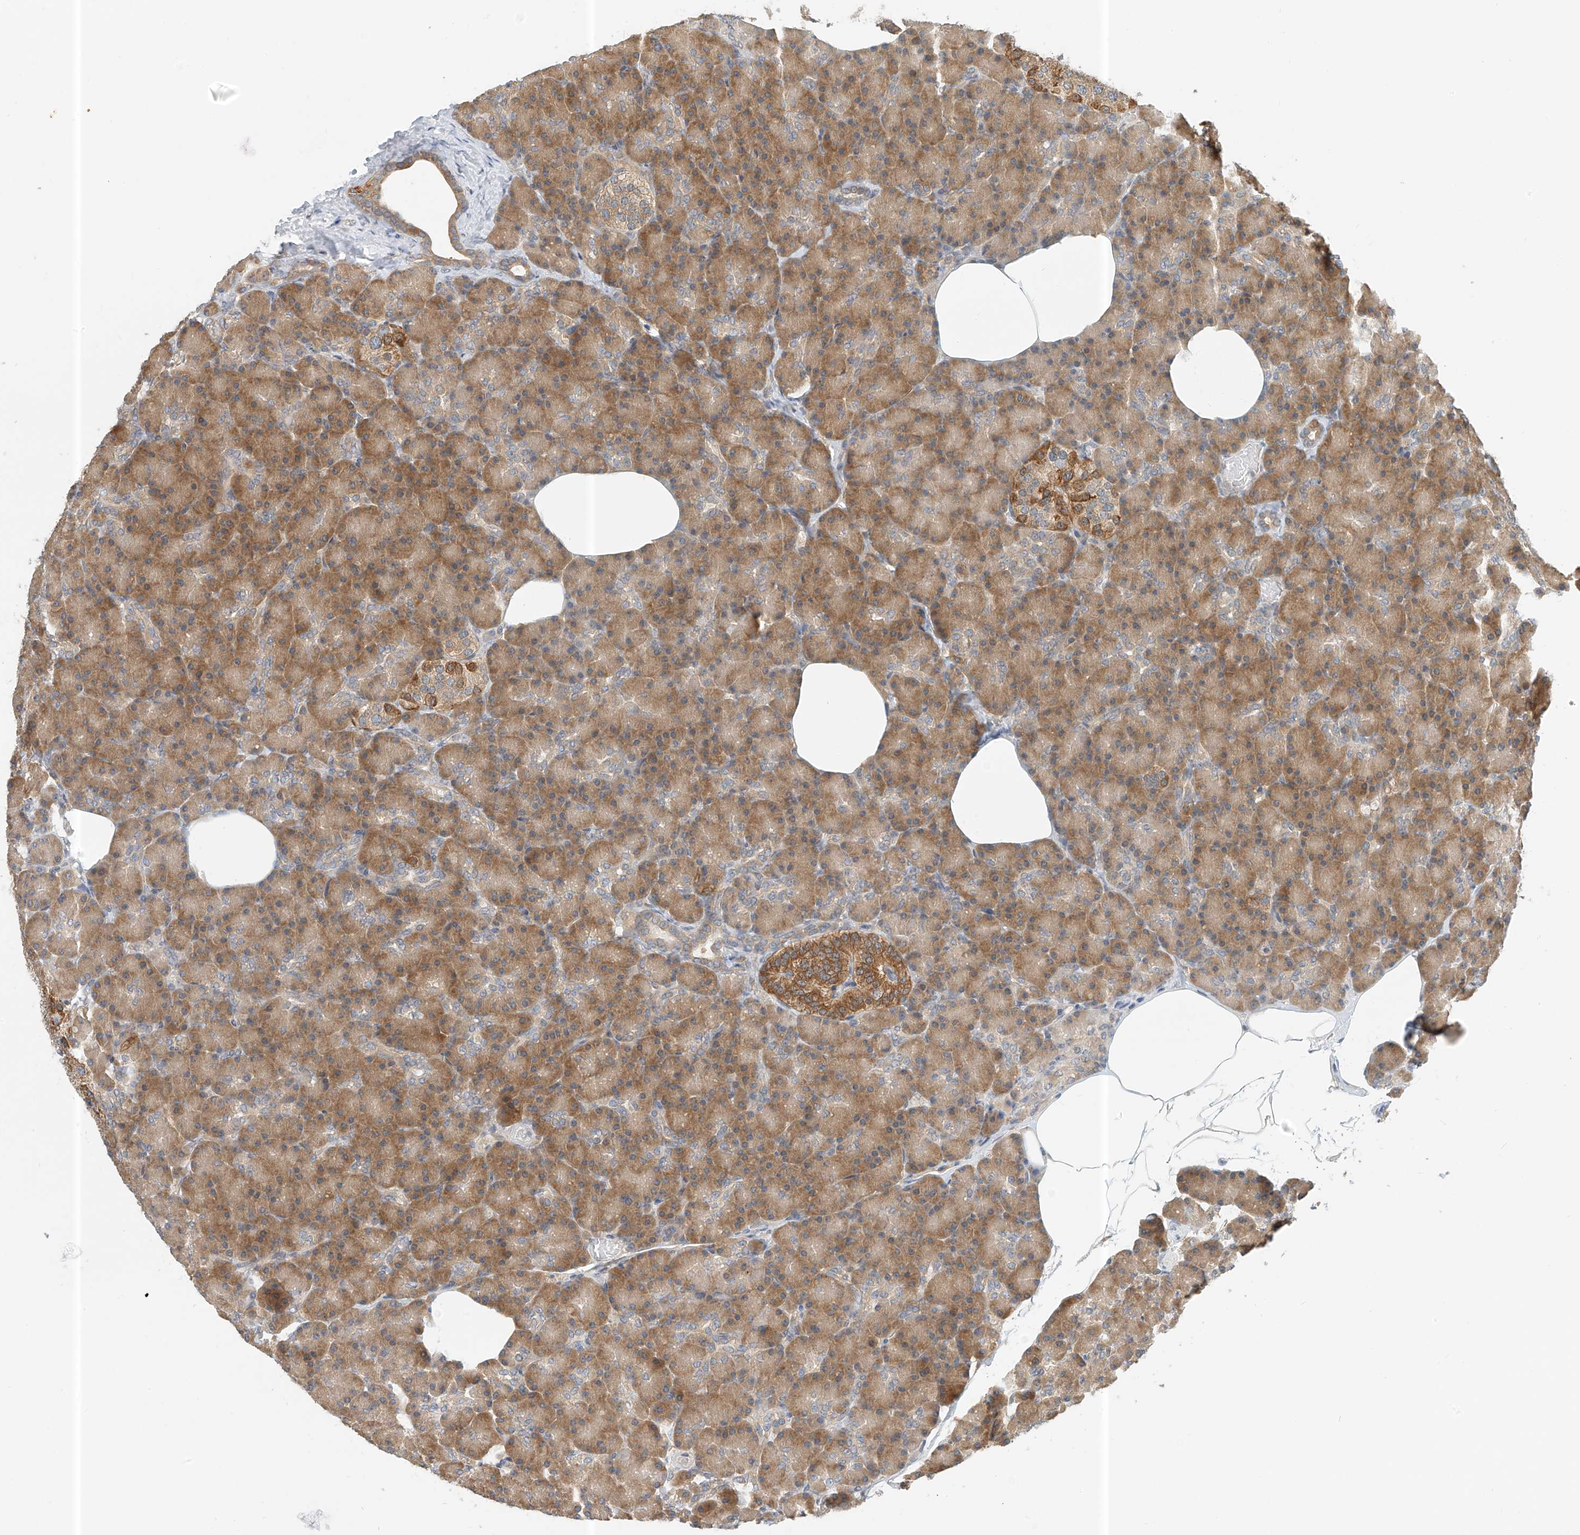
{"staining": {"intensity": "moderate", "quantity": ">75%", "location": "cytoplasmic/membranous"}, "tissue": "pancreas", "cell_type": "Exocrine glandular cells", "image_type": "normal", "snomed": [{"axis": "morphology", "description": "Normal tissue, NOS"}, {"axis": "topography", "description": "Pancreas"}], "caption": "Protein analysis of unremarkable pancreas shows moderate cytoplasmic/membranous staining in about >75% of exocrine glandular cells.", "gene": "PPA2", "patient": {"sex": "female", "age": 43}}